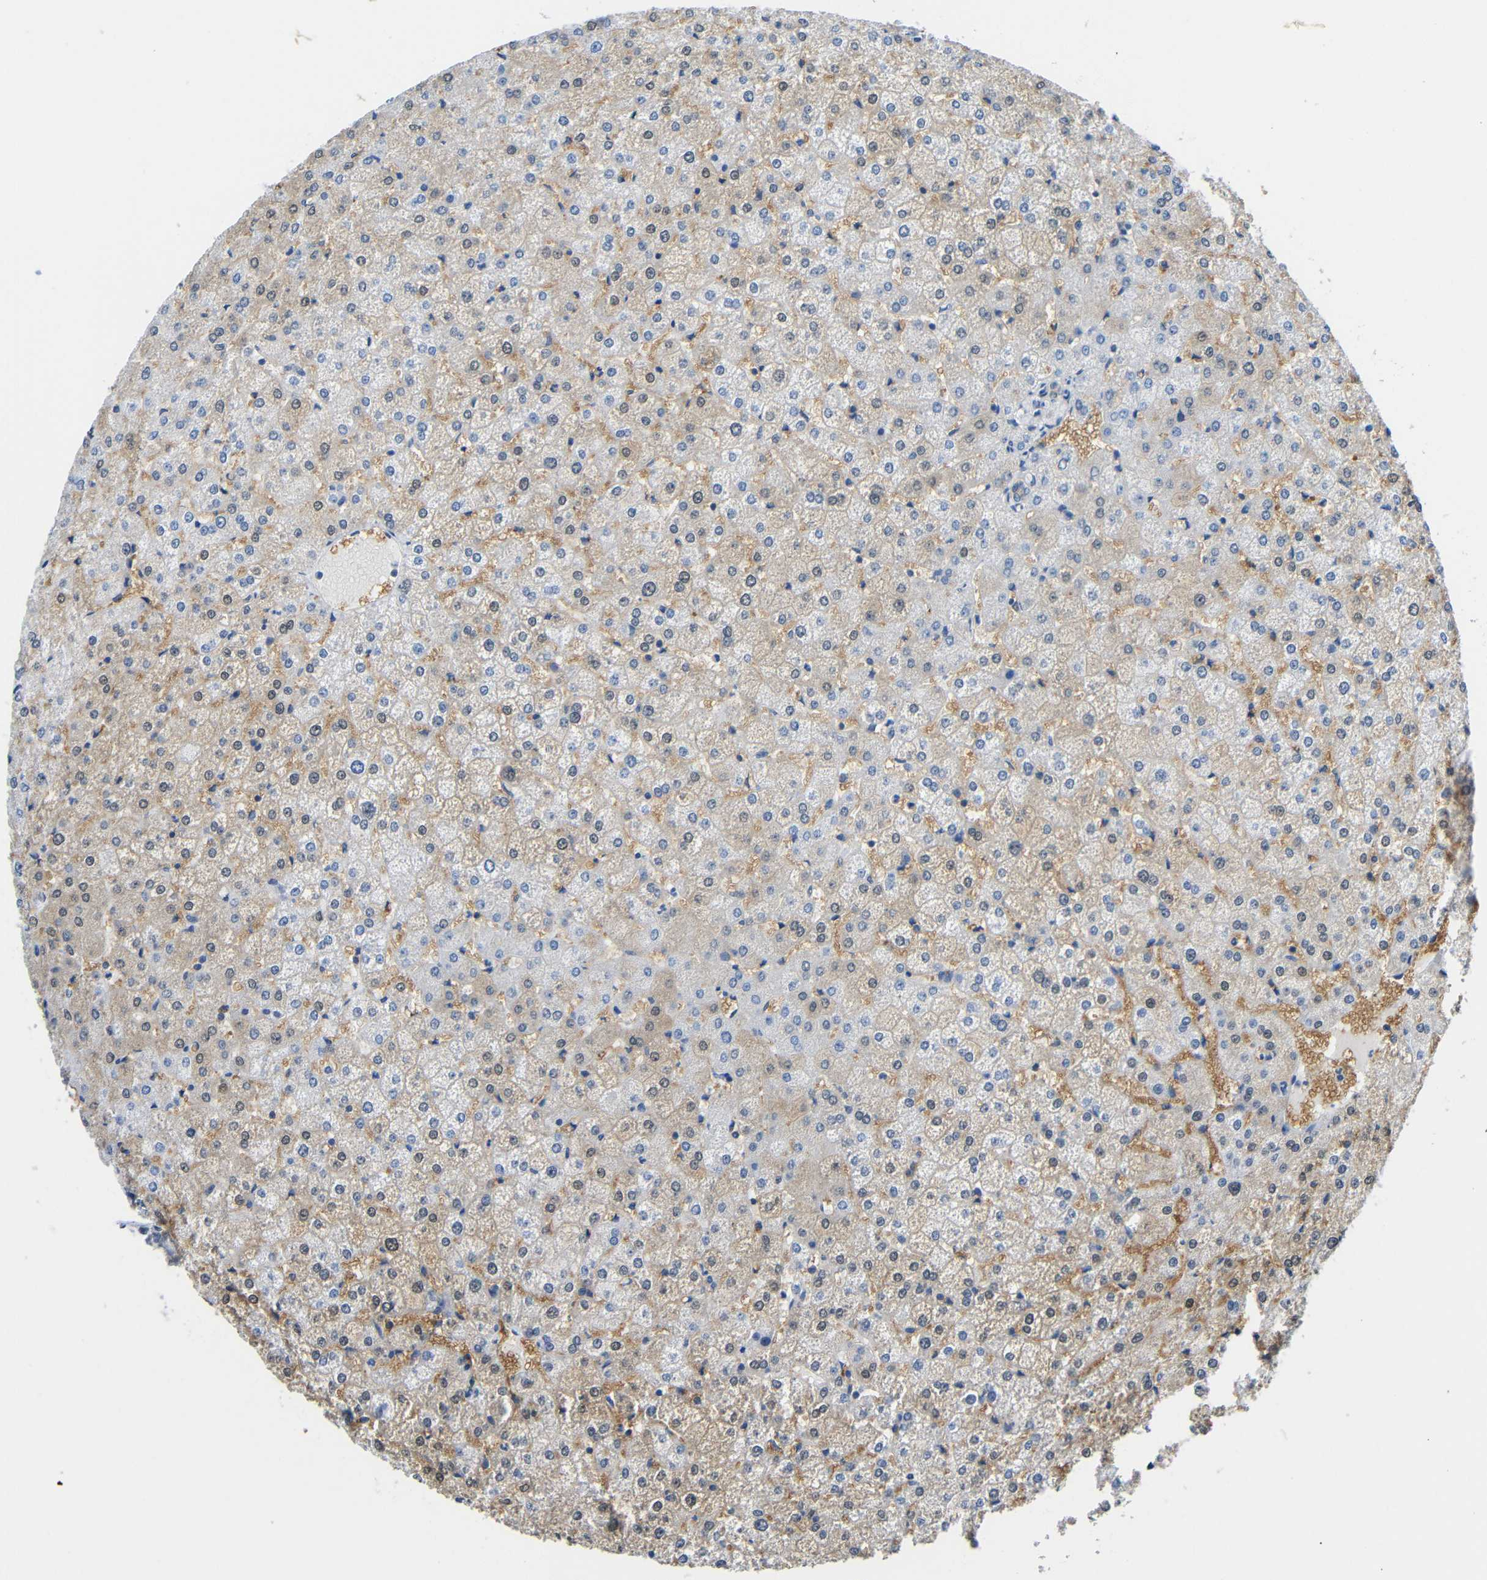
{"staining": {"intensity": "weak", "quantity": "25%-75%", "location": "cytoplasmic/membranous"}, "tissue": "liver", "cell_type": "Cholangiocytes", "image_type": "normal", "snomed": [{"axis": "morphology", "description": "Normal tissue, NOS"}, {"axis": "topography", "description": "Liver"}], "caption": "This is a histology image of immunohistochemistry (IHC) staining of normal liver, which shows weak staining in the cytoplasmic/membranous of cholangiocytes.", "gene": "NEGR1", "patient": {"sex": "female", "age": 32}}